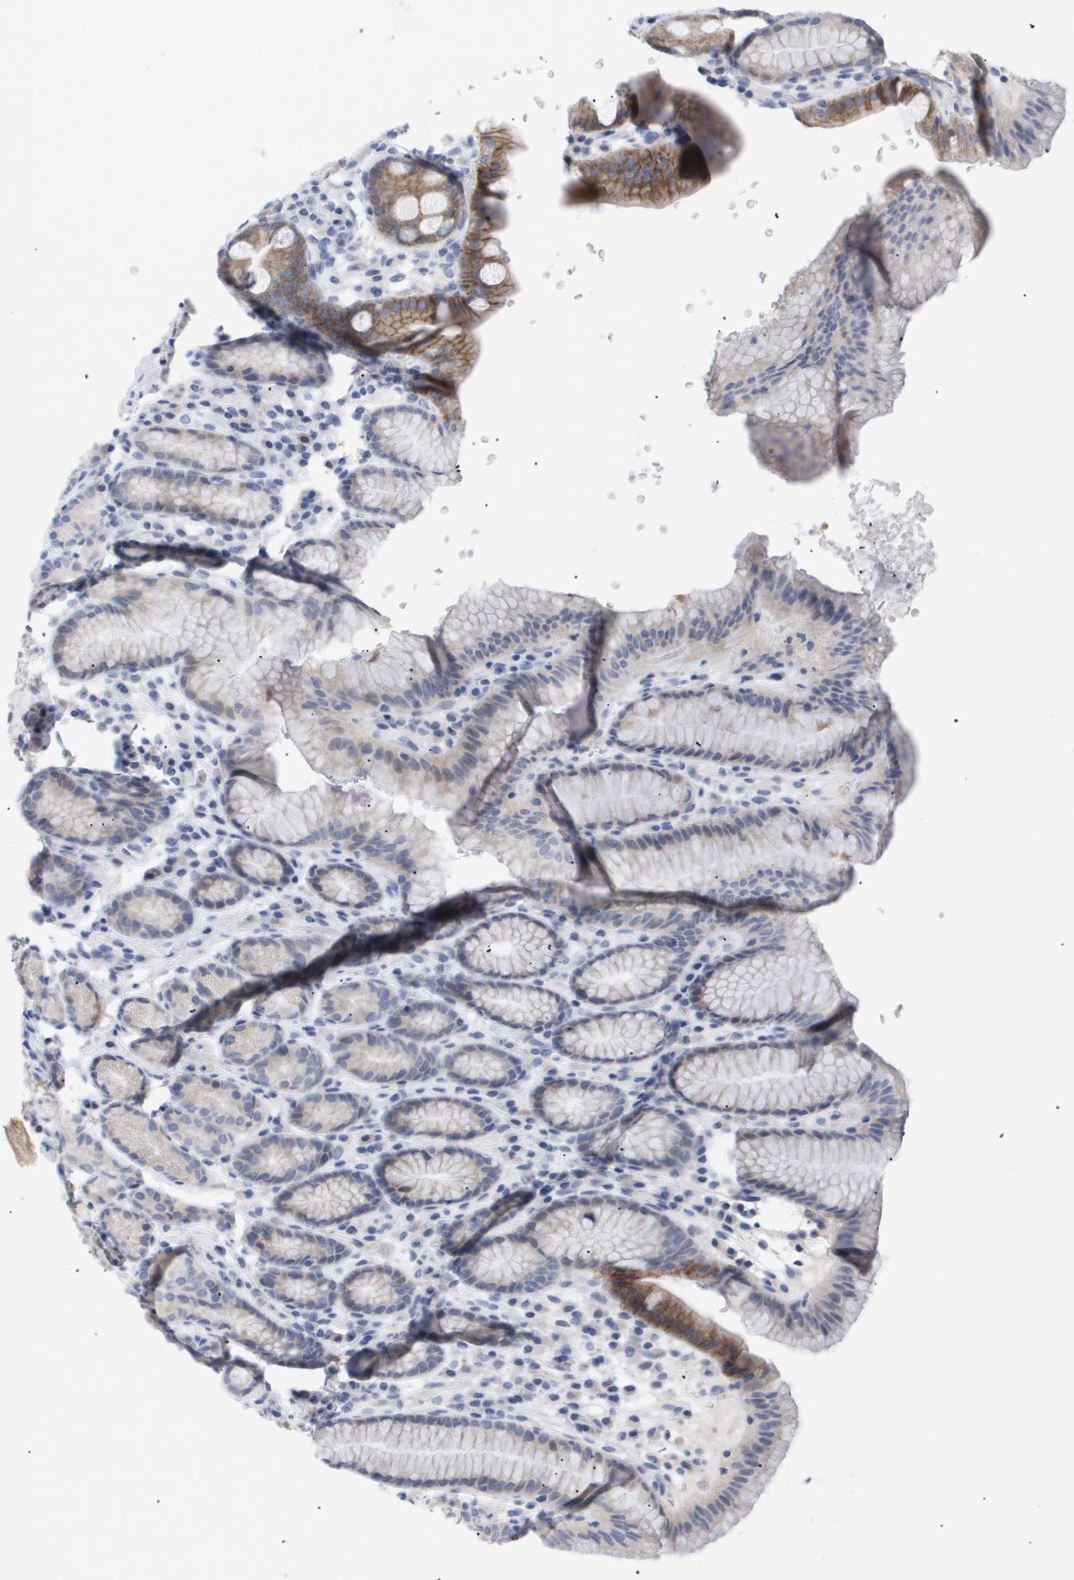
{"staining": {"intensity": "moderate", "quantity": "<25%", "location": "cytoplasmic/membranous"}, "tissue": "stomach", "cell_type": "Glandular cells", "image_type": "normal", "snomed": [{"axis": "morphology", "description": "Normal tissue, NOS"}, {"axis": "topography", "description": "Stomach, lower"}], "caption": "Approximately <25% of glandular cells in normal human stomach reveal moderate cytoplasmic/membranous protein positivity as visualized by brown immunohistochemical staining.", "gene": "CAV3", "patient": {"sex": "male", "age": 52}}